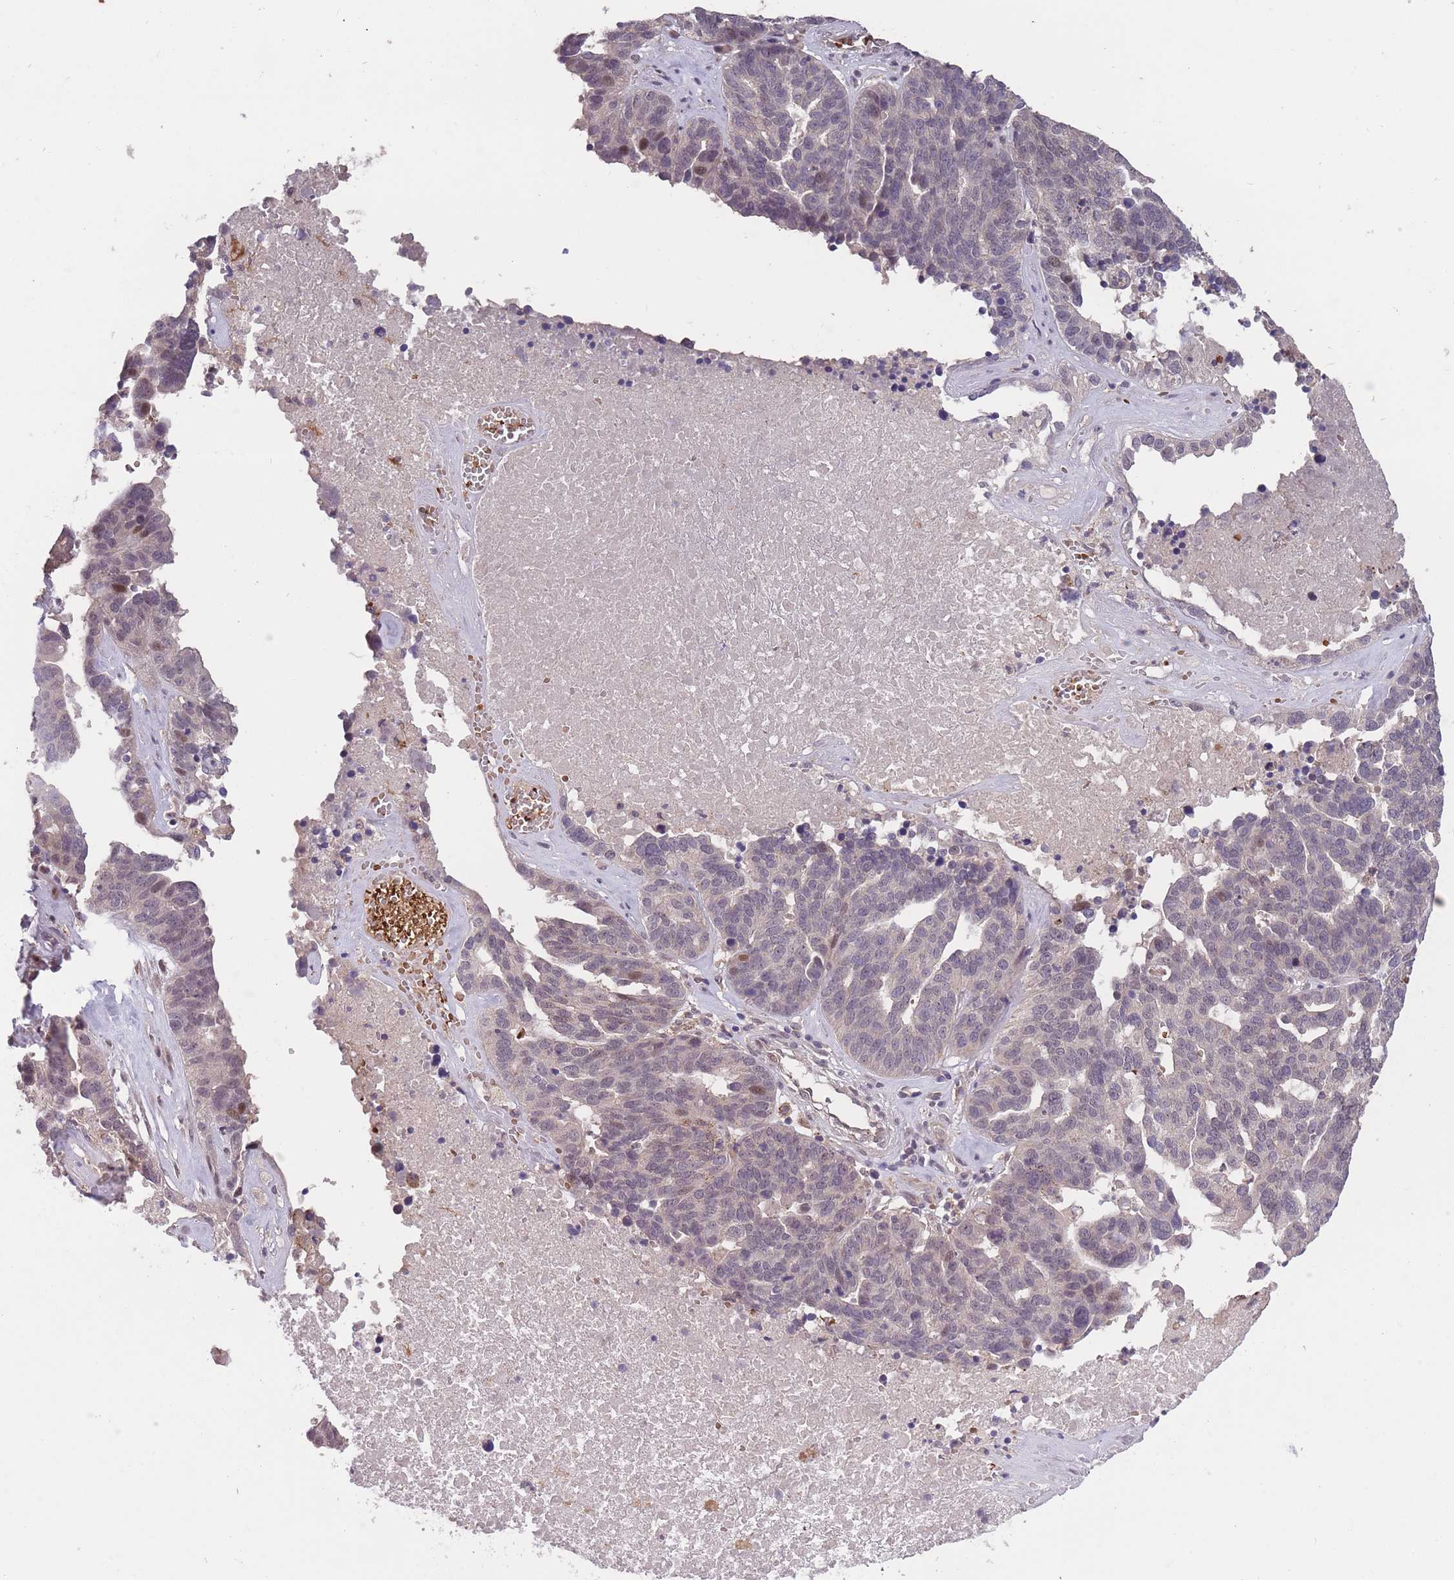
{"staining": {"intensity": "weak", "quantity": "<25%", "location": "nuclear"}, "tissue": "ovarian cancer", "cell_type": "Tumor cells", "image_type": "cancer", "snomed": [{"axis": "morphology", "description": "Cystadenocarcinoma, serous, NOS"}, {"axis": "topography", "description": "Ovary"}], "caption": "Immunohistochemistry (IHC) of ovarian serous cystadenocarcinoma reveals no positivity in tumor cells.", "gene": "SECTM1", "patient": {"sex": "female", "age": 59}}